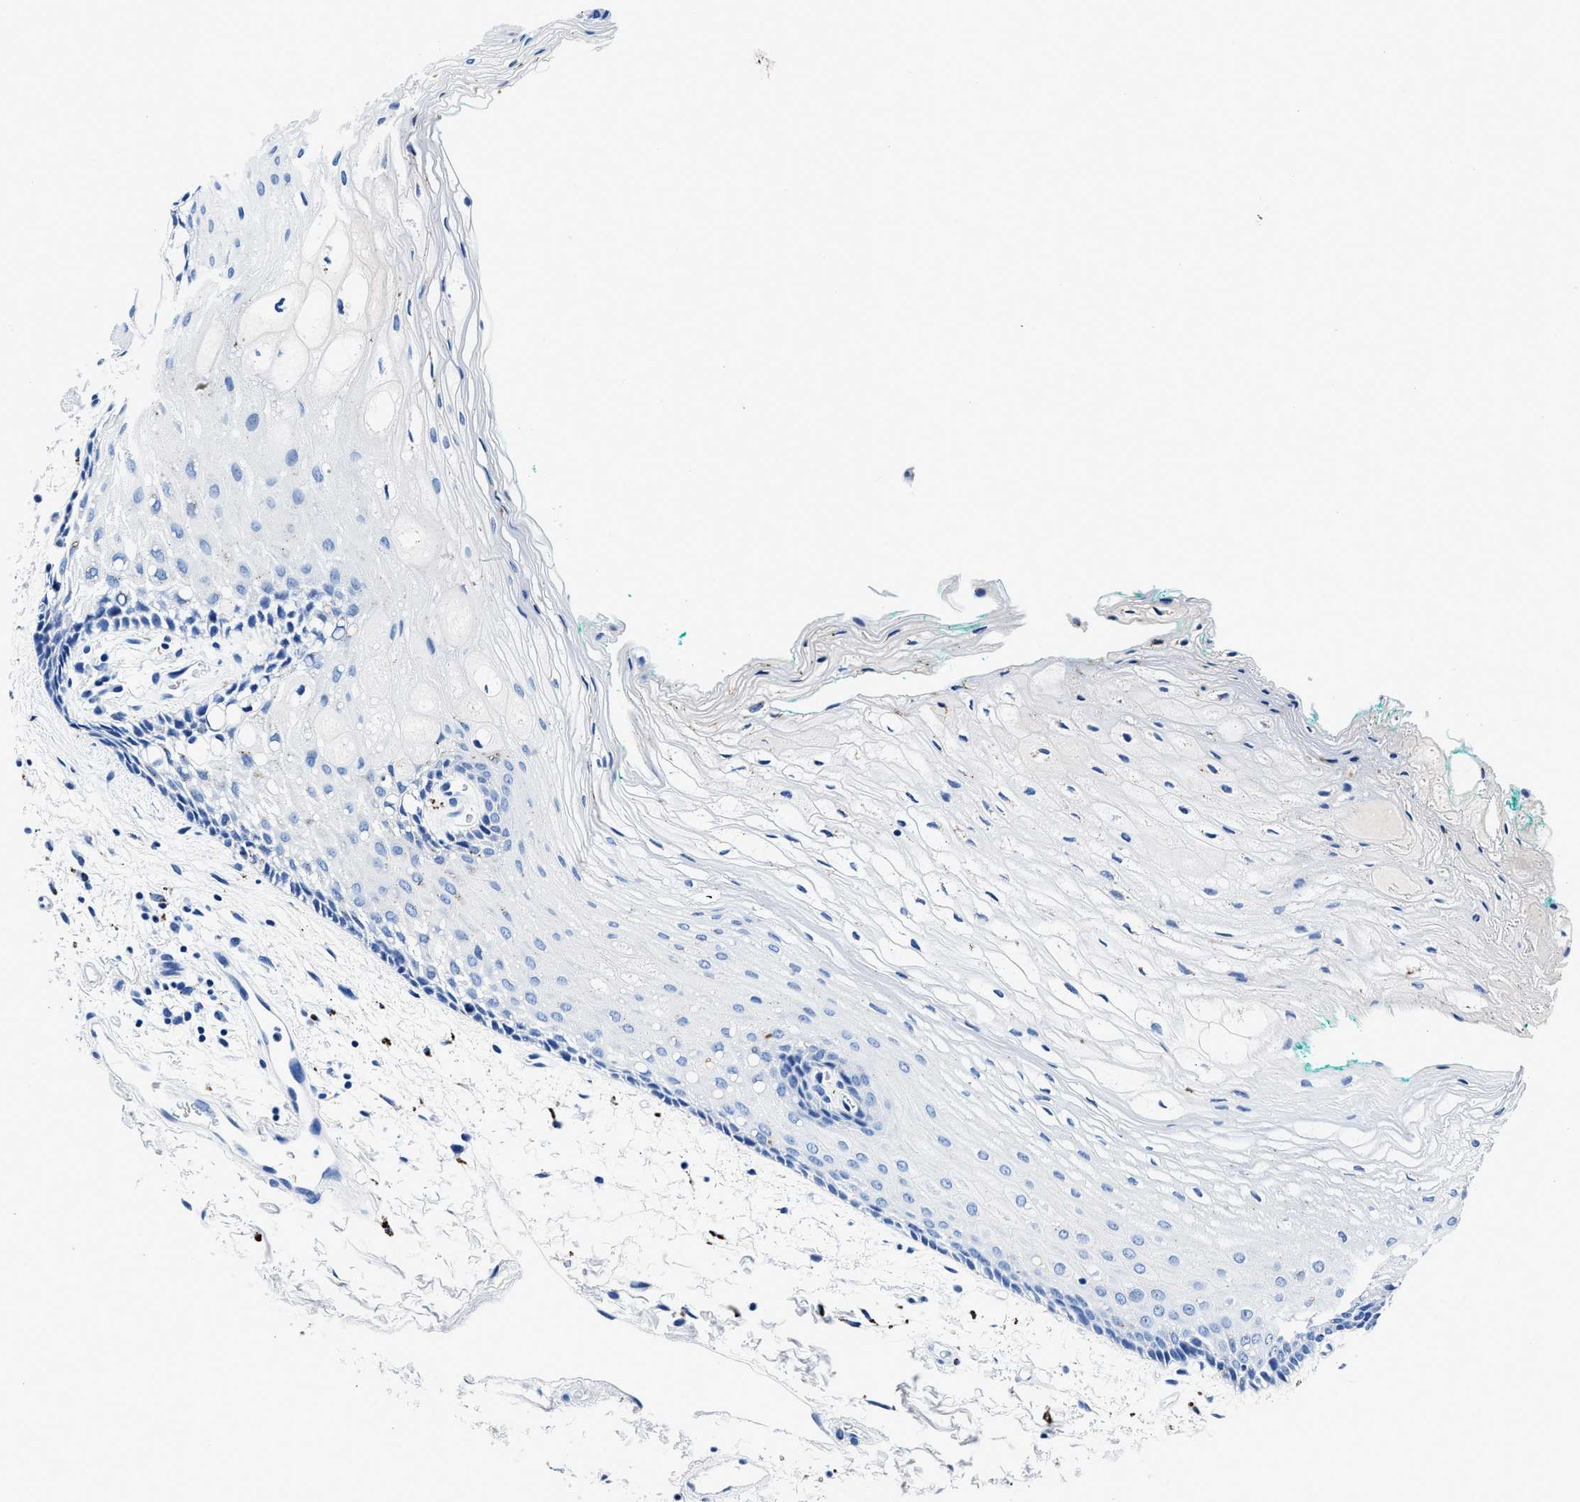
{"staining": {"intensity": "weak", "quantity": "<25%", "location": "cytoplasmic/membranous"}, "tissue": "oral mucosa", "cell_type": "Squamous epithelial cells", "image_type": "normal", "snomed": [{"axis": "morphology", "description": "Normal tissue, NOS"}, {"axis": "topography", "description": "Skeletal muscle"}, {"axis": "topography", "description": "Oral tissue"}, {"axis": "topography", "description": "Peripheral nerve tissue"}], "caption": "Immunohistochemistry (IHC) histopathology image of unremarkable human oral mucosa stained for a protein (brown), which displays no positivity in squamous epithelial cells.", "gene": "OR14K1", "patient": {"sex": "female", "age": 84}}